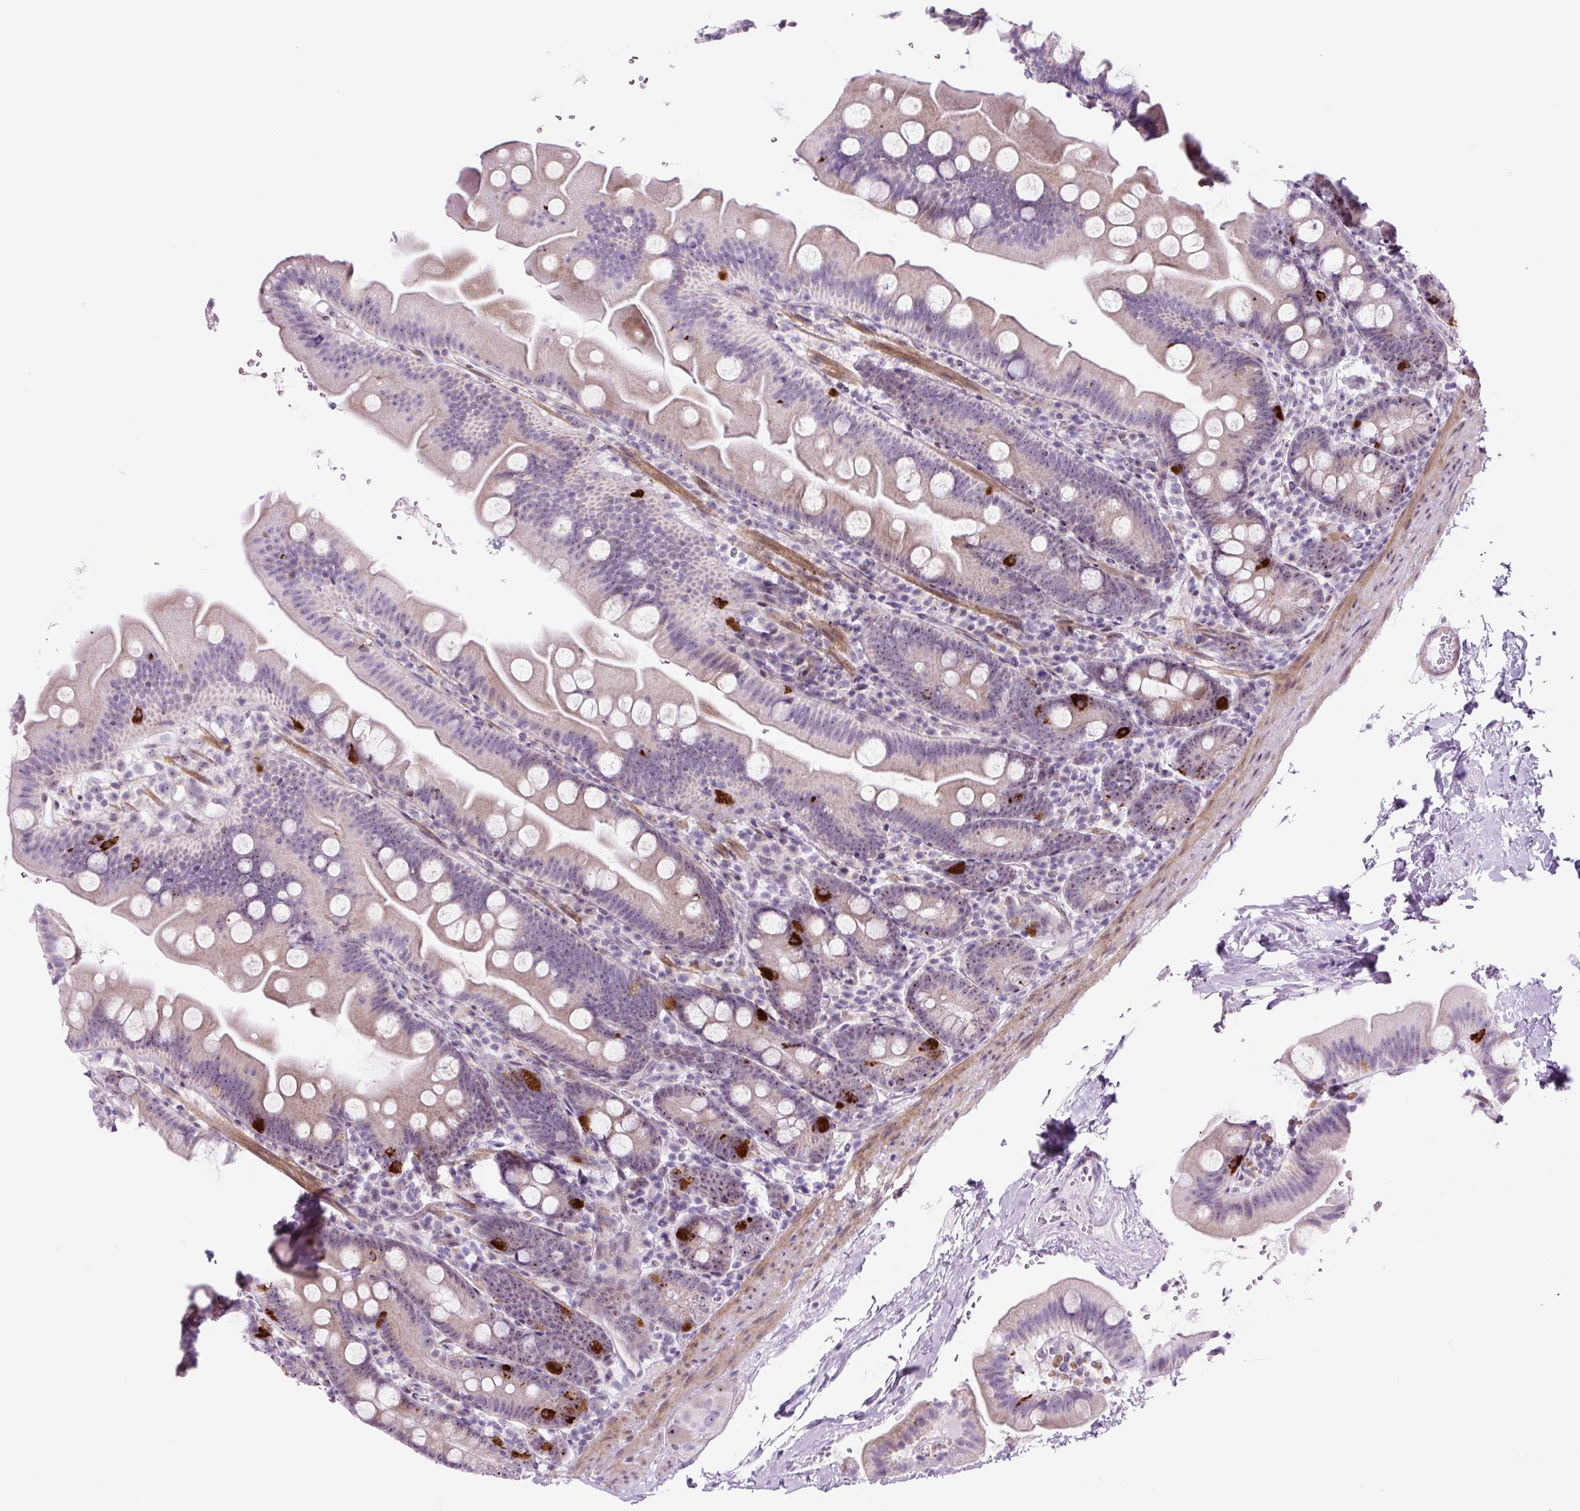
{"staining": {"intensity": "strong", "quantity": "<25%", "location": "cytoplasmic/membranous"}, "tissue": "small intestine", "cell_type": "Glandular cells", "image_type": "normal", "snomed": [{"axis": "morphology", "description": "Normal tissue, NOS"}, {"axis": "topography", "description": "Small intestine"}], "caption": "Immunohistochemical staining of benign human small intestine shows medium levels of strong cytoplasmic/membranous staining in about <25% of glandular cells.", "gene": "RRS1", "patient": {"sex": "female", "age": 68}}